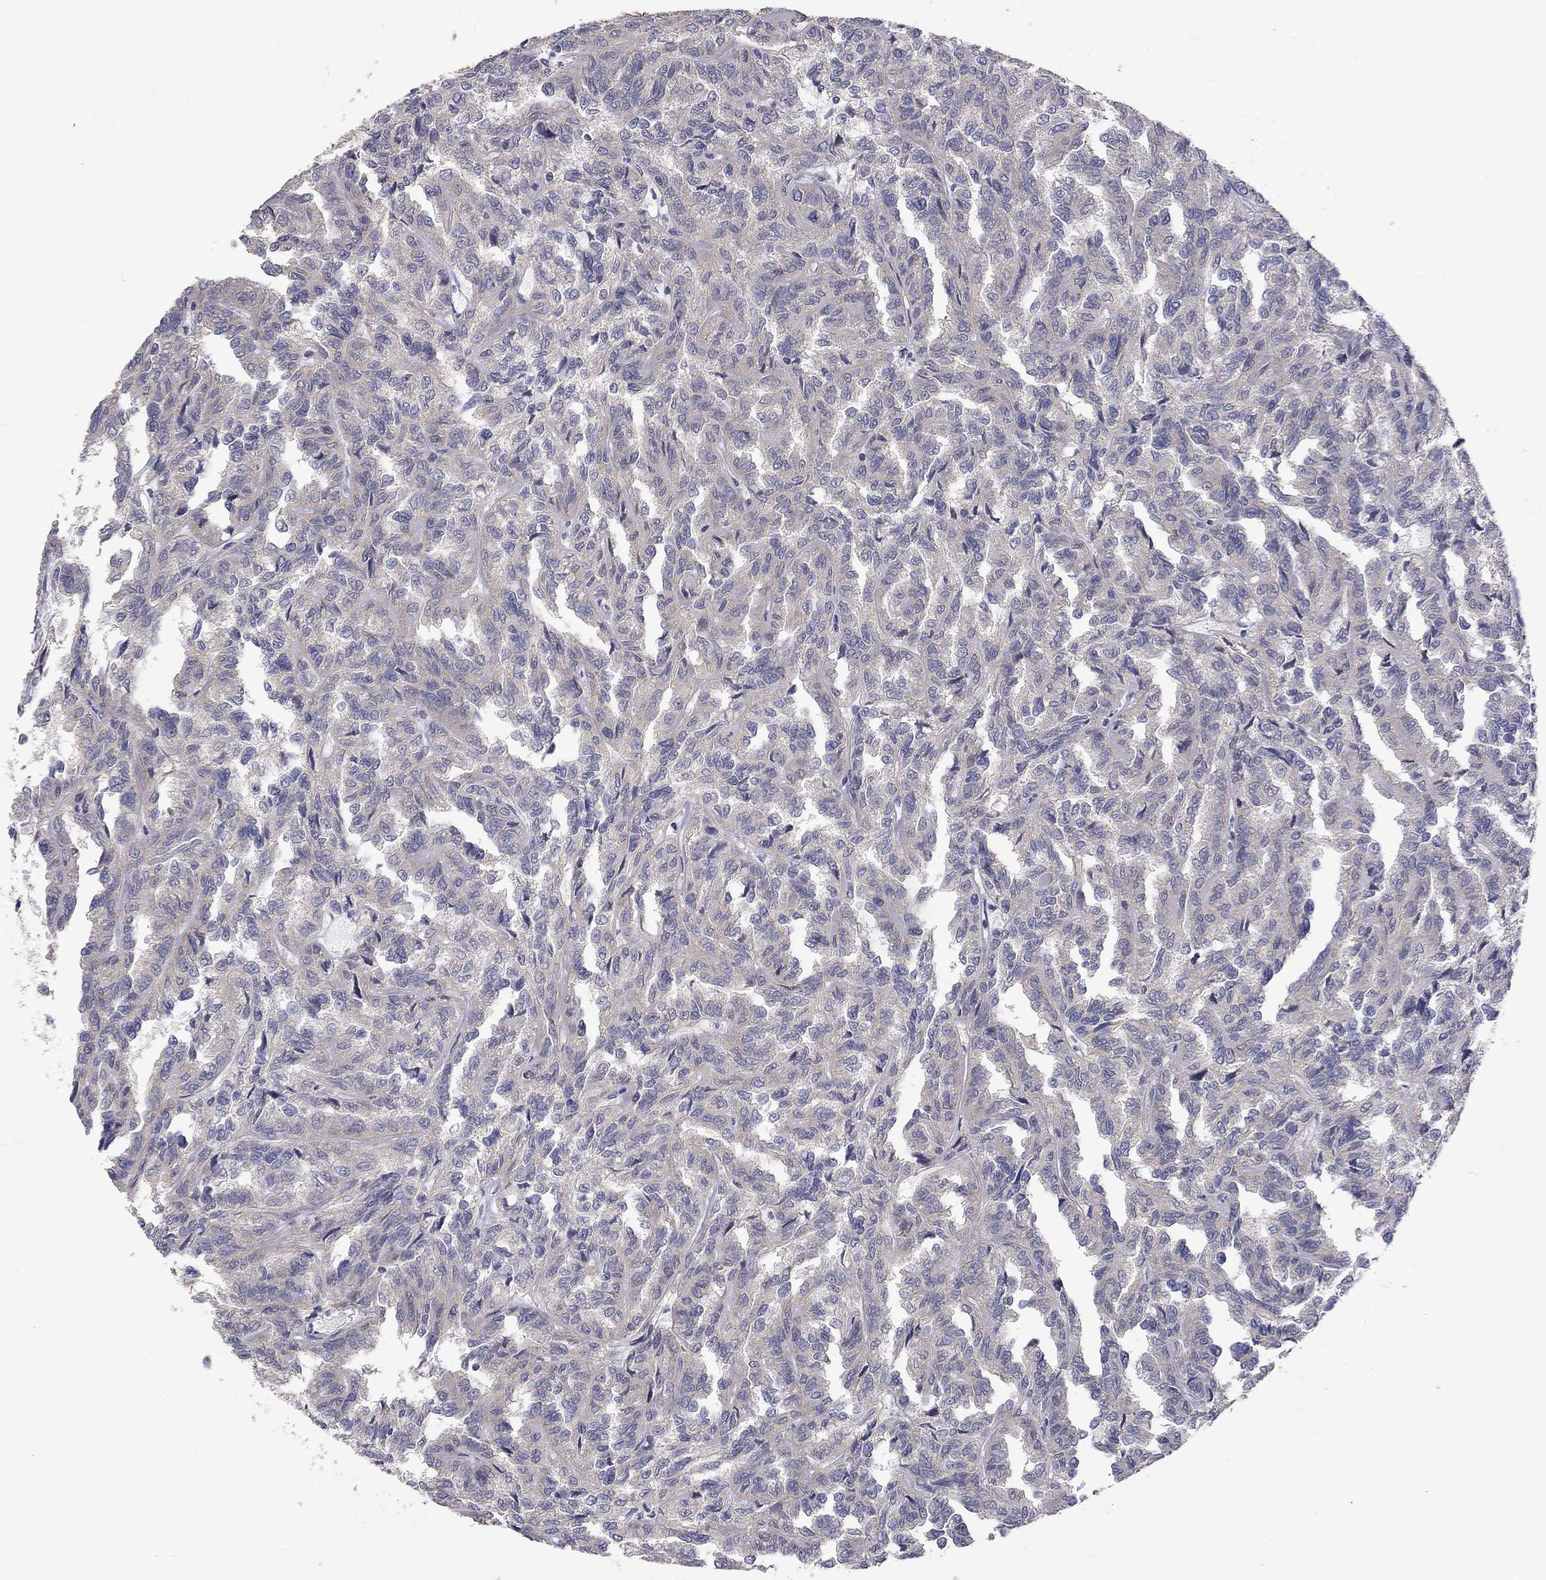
{"staining": {"intensity": "negative", "quantity": "none", "location": "none"}, "tissue": "renal cancer", "cell_type": "Tumor cells", "image_type": "cancer", "snomed": [{"axis": "morphology", "description": "Adenocarcinoma, NOS"}, {"axis": "topography", "description": "Kidney"}], "caption": "Immunohistochemistry (IHC) image of neoplastic tissue: renal adenocarcinoma stained with DAB displays no significant protein positivity in tumor cells.", "gene": "SLC39A14", "patient": {"sex": "male", "age": 79}}